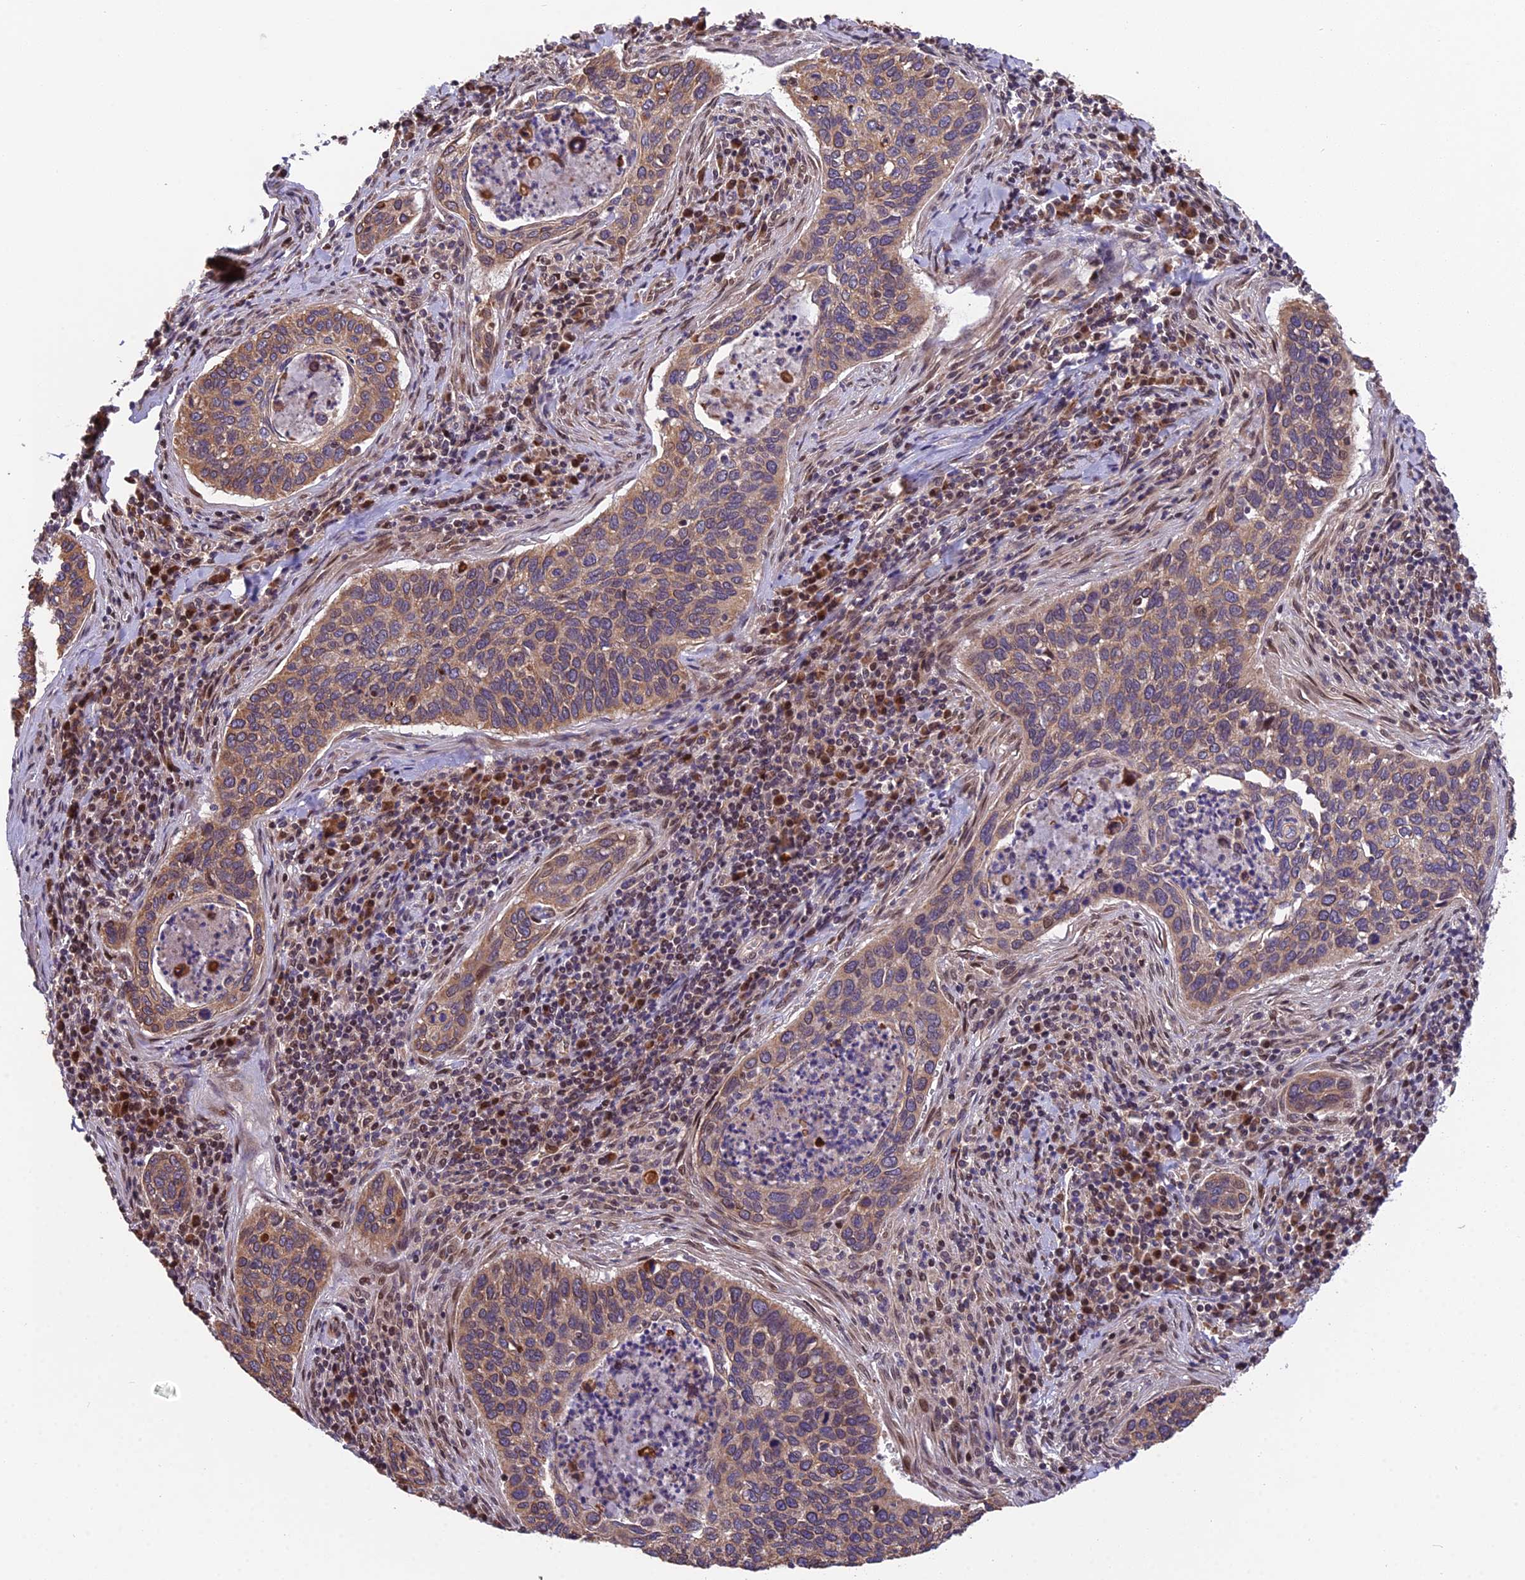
{"staining": {"intensity": "moderate", "quantity": ">75%", "location": "cytoplasmic/membranous"}, "tissue": "cervical cancer", "cell_type": "Tumor cells", "image_type": "cancer", "snomed": [{"axis": "morphology", "description": "Squamous cell carcinoma, NOS"}, {"axis": "topography", "description": "Cervix"}], "caption": "A micrograph of cervical squamous cell carcinoma stained for a protein reveals moderate cytoplasmic/membranous brown staining in tumor cells. (DAB = brown stain, brightfield microscopy at high magnification).", "gene": "CYP2R1", "patient": {"sex": "female", "age": 53}}